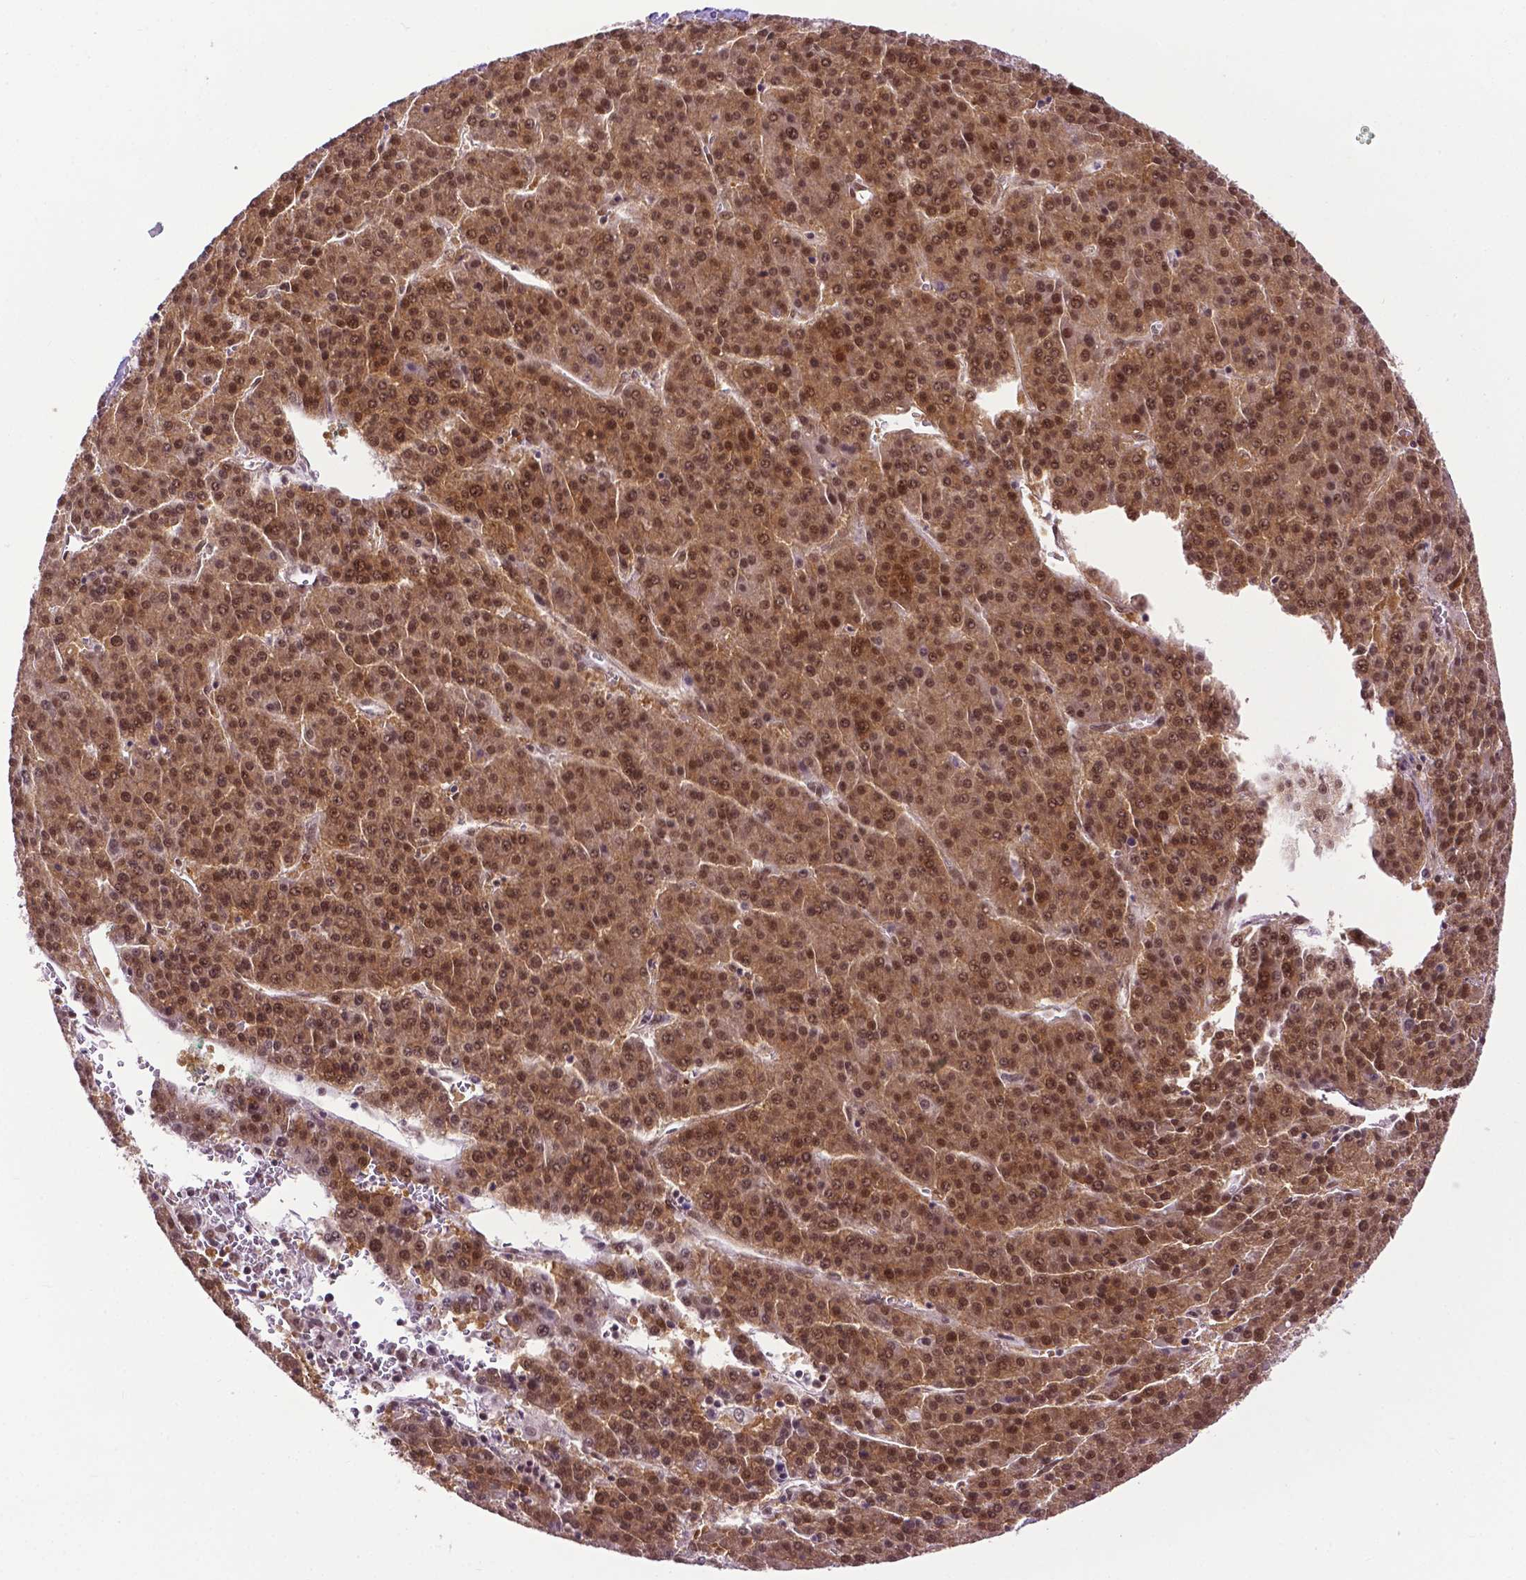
{"staining": {"intensity": "moderate", "quantity": ">75%", "location": "cytoplasmic/membranous,nuclear"}, "tissue": "liver cancer", "cell_type": "Tumor cells", "image_type": "cancer", "snomed": [{"axis": "morphology", "description": "Carcinoma, Hepatocellular, NOS"}, {"axis": "topography", "description": "Liver"}], "caption": "Protein expression by IHC reveals moderate cytoplasmic/membranous and nuclear positivity in about >75% of tumor cells in liver hepatocellular carcinoma.", "gene": "UBQLN4", "patient": {"sex": "female", "age": 58}}